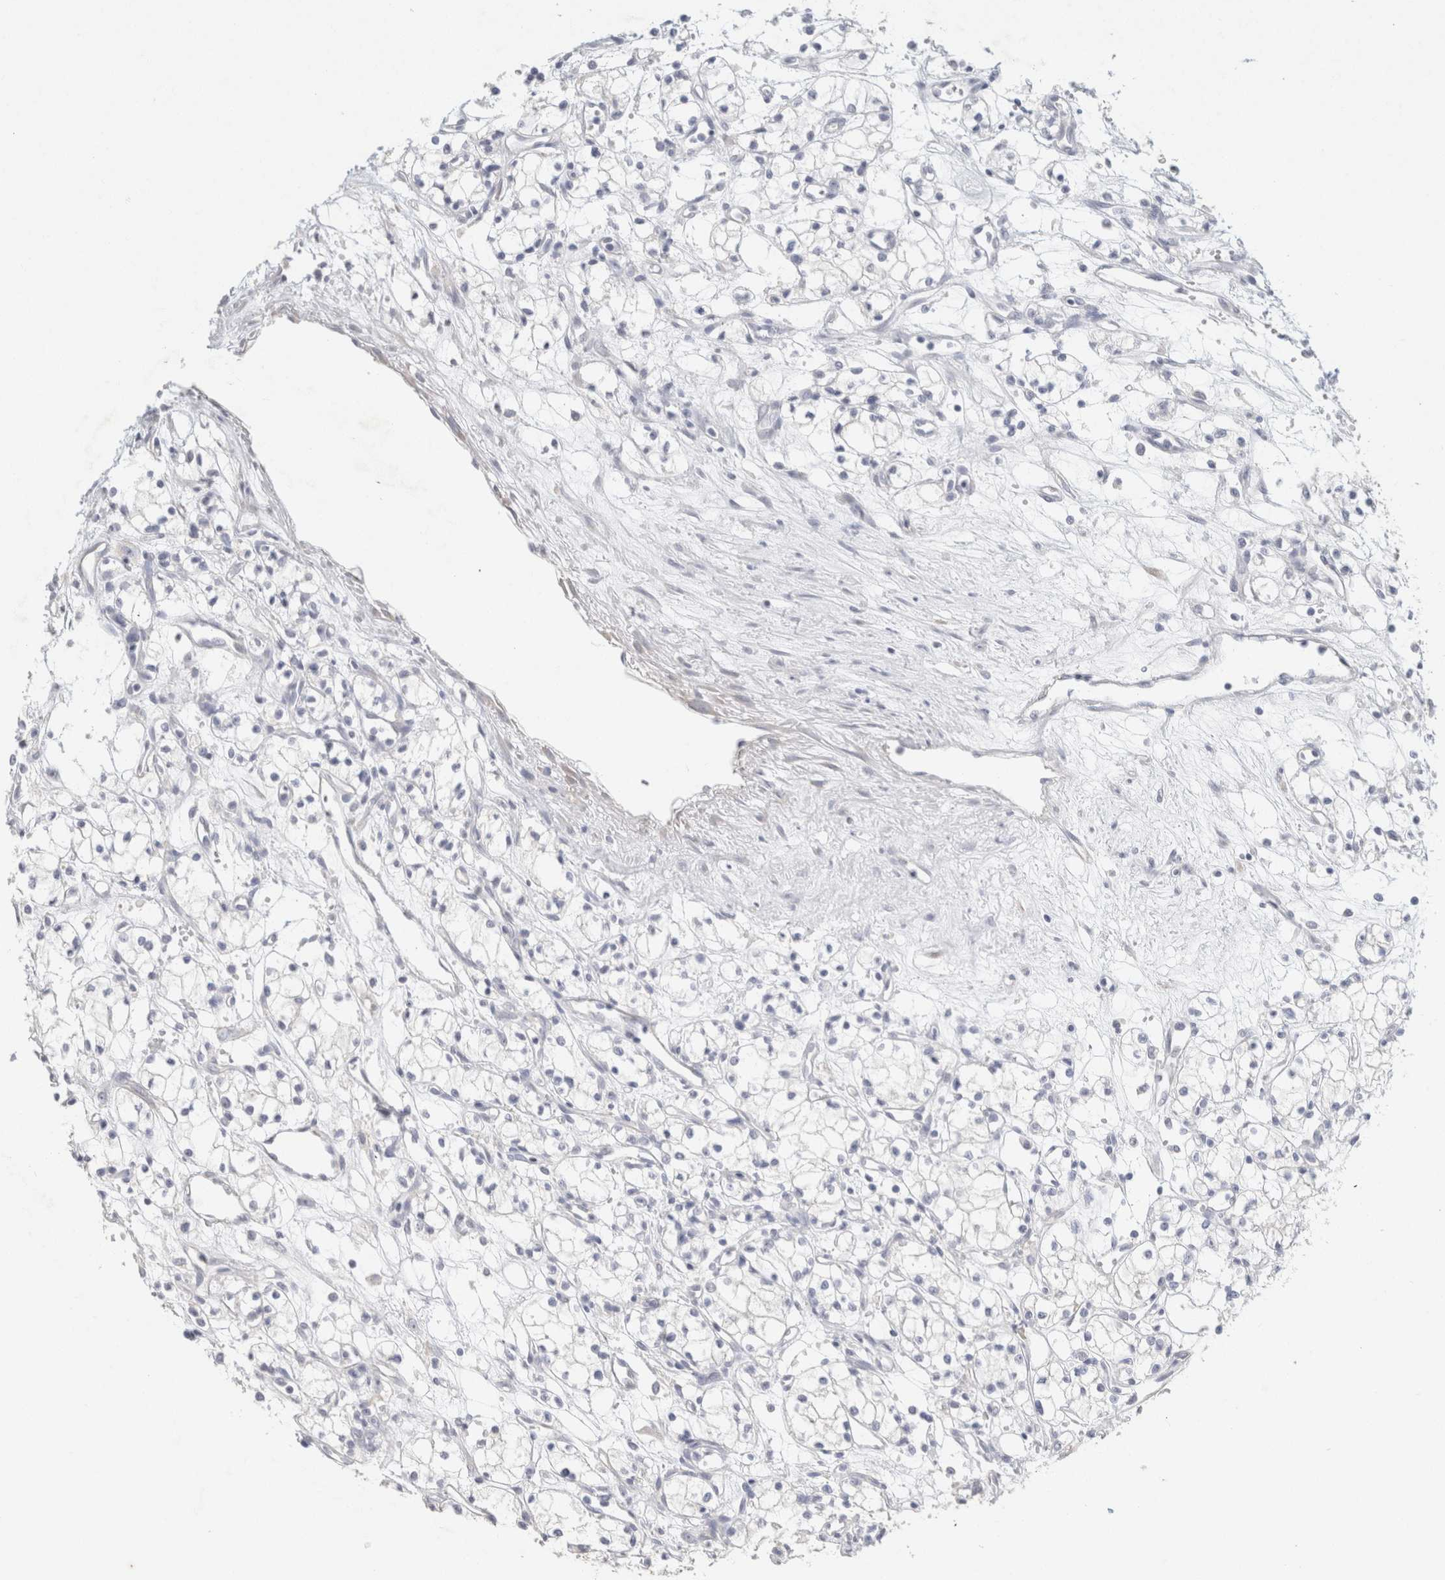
{"staining": {"intensity": "negative", "quantity": "none", "location": "none"}, "tissue": "renal cancer", "cell_type": "Tumor cells", "image_type": "cancer", "snomed": [{"axis": "morphology", "description": "Normal tissue, NOS"}, {"axis": "morphology", "description": "Adenocarcinoma, NOS"}, {"axis": "topography", "description": "Kidney"}], "caption": "Immunohistochemical staining of renal adenocarcinoma demonstrates no significant expression in tumor cells. The staining was performed using DAB to visualize the protein expression in brown, while the nuclei were stained in blue with hematoxylin (Magnification: 20x).", "gene": "NEFM", "patient": {"sex": "male", "age": 59}}